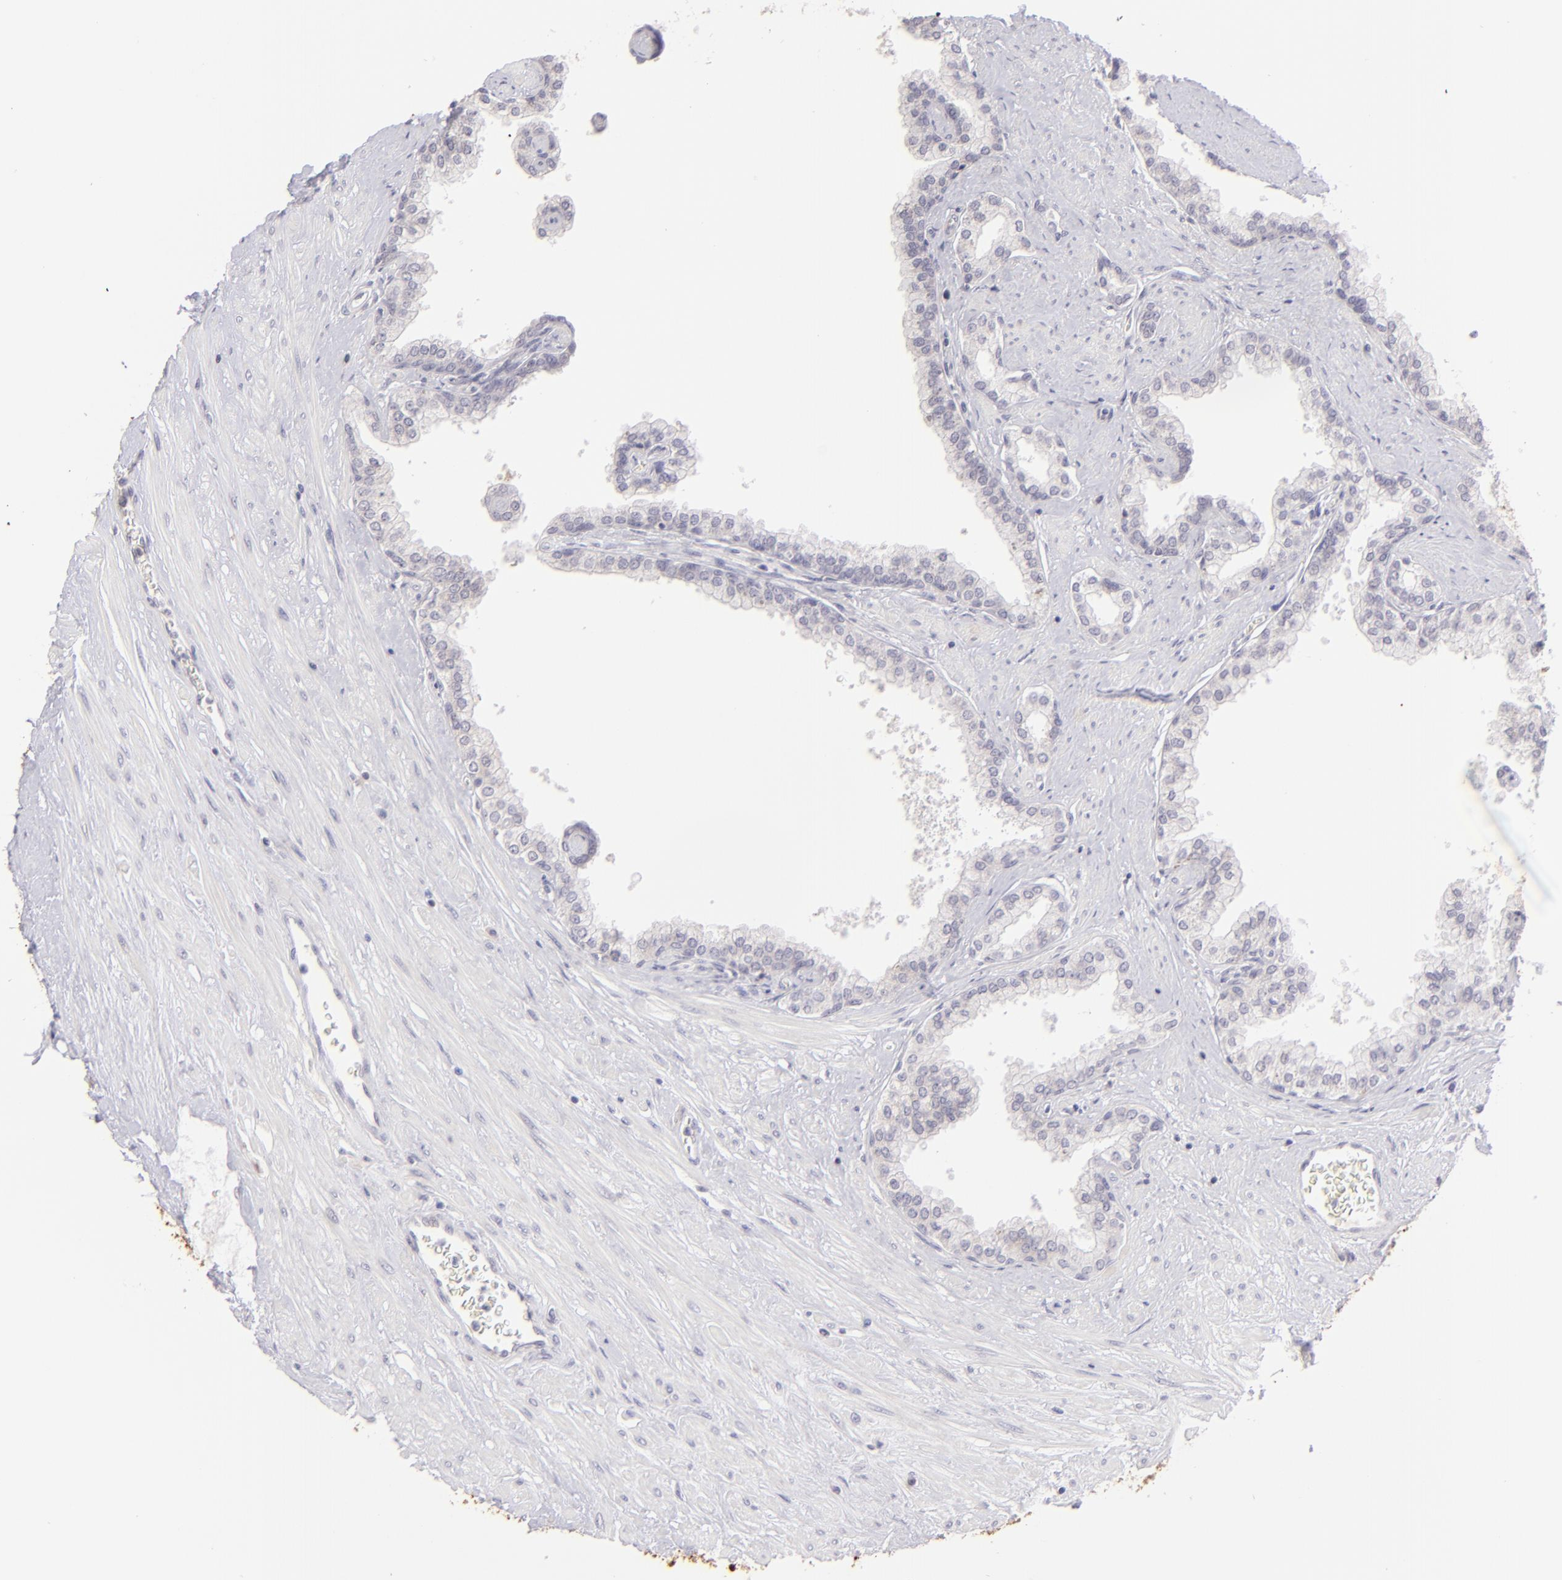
{"staining": {"intensity": "negative", "quantity": "none", "location": "none"}, "tissue": "prostate", "cell_type": "Glandular cells", "image_type": "normal", "snomed": [{"axis": "morphology", "description": "Normal tissue, NOS"}, {"axis": "topography", "description": "Prostate"}], "caption": "Immunohistochemical staining of normal human prostate reveals no significant expression in glandular cells. (IHC, brightfield microscopy, high magnification).", "gene": "MAGEA1", "patient": {"sex": "male", "age": 60}}